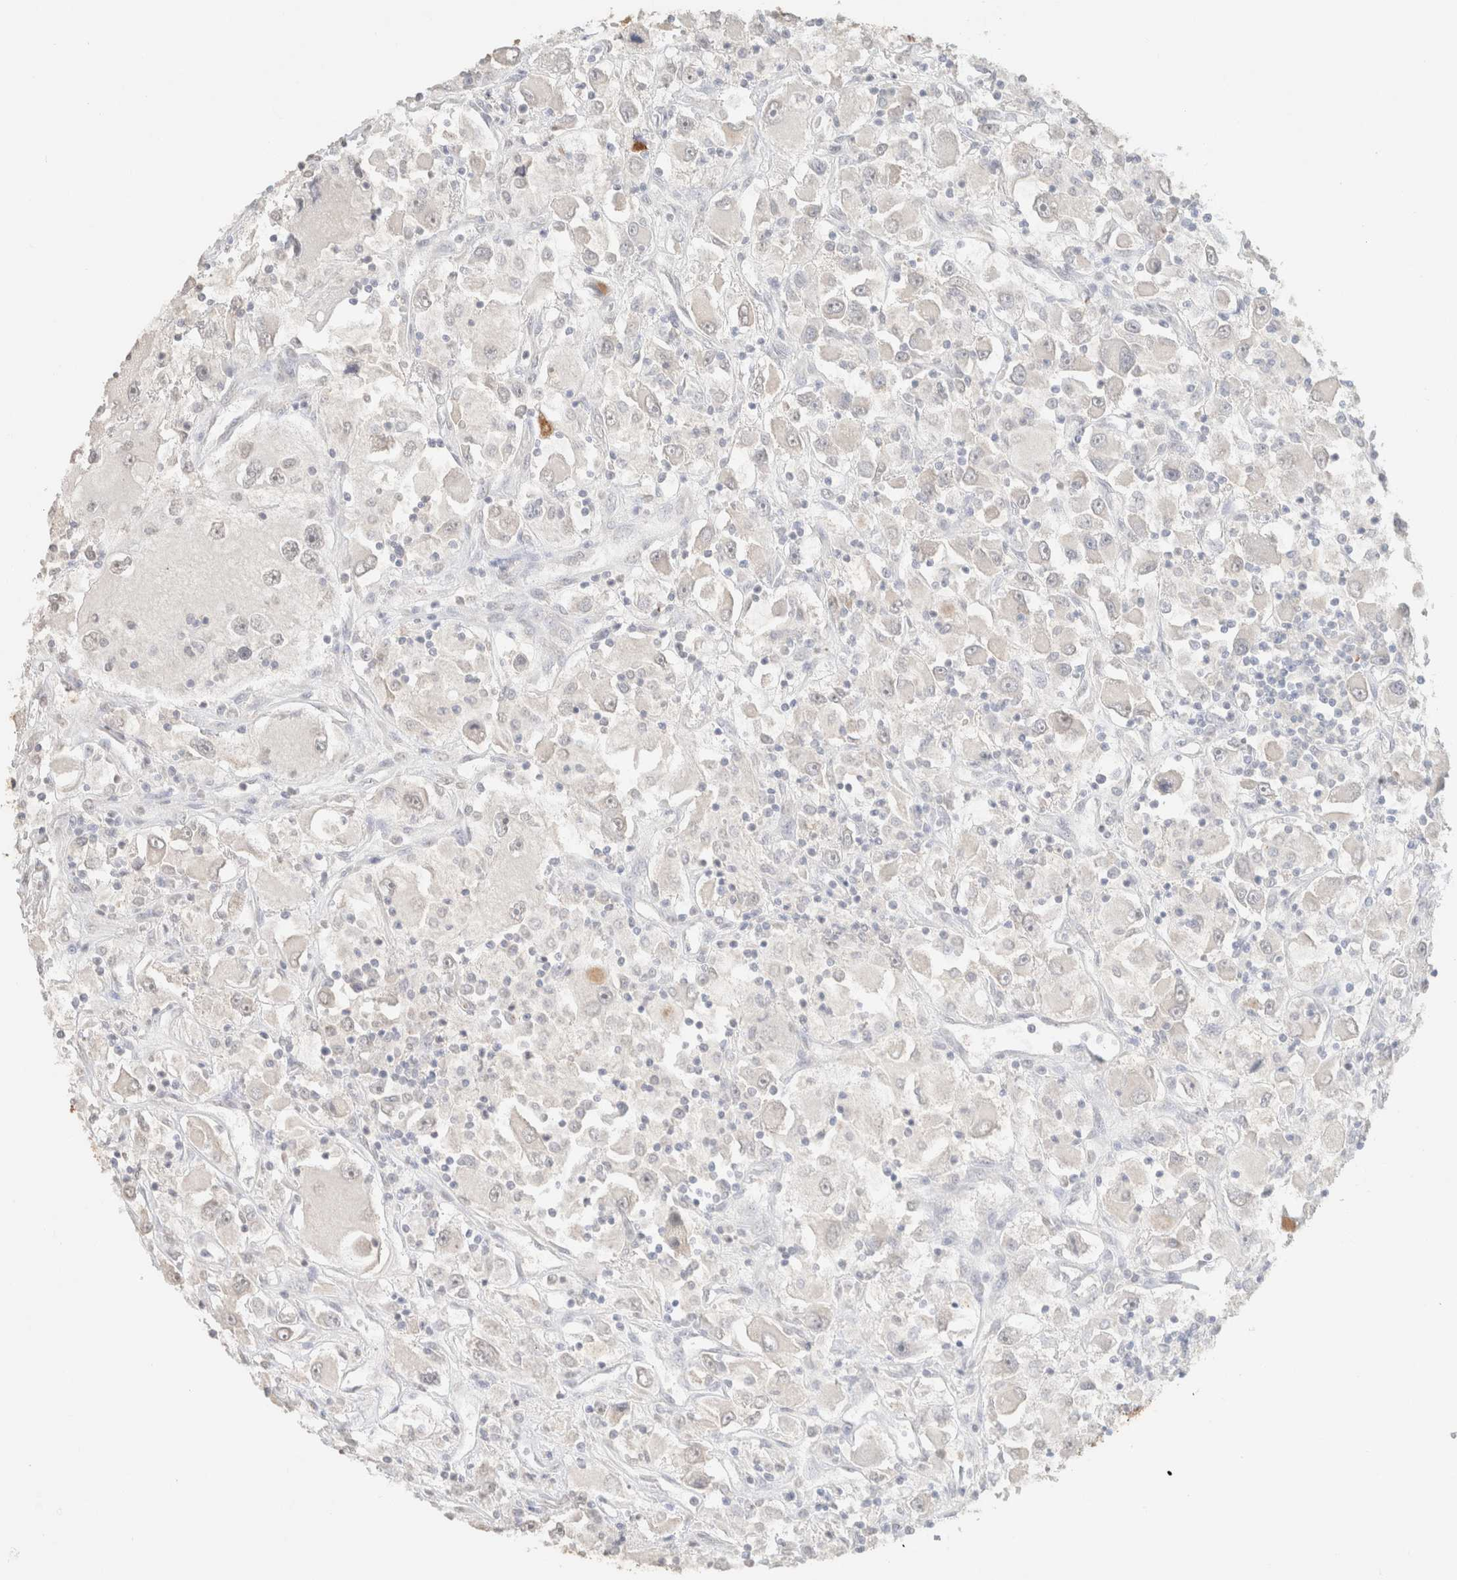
{"staining": {"intensity": "negative", "quantity": "none", "location": "none"}, "tissue": "renal cancer", "cell_type": "Tumor cells", "image_type": "cancer", "snomed": [{"axis": "morphology", "description": "Adenocarcinoma, NOS"}, {"axis": "topography", "description": "Kidney"}], "caption": "This histopathology image is of renal cancer stained with IHC to label a protein in brown with the nuclei are counter-stained blue. There is no expression in tumor cells.", "gene": "CPA1", "patient": {"sex": "female", "age": 52}}